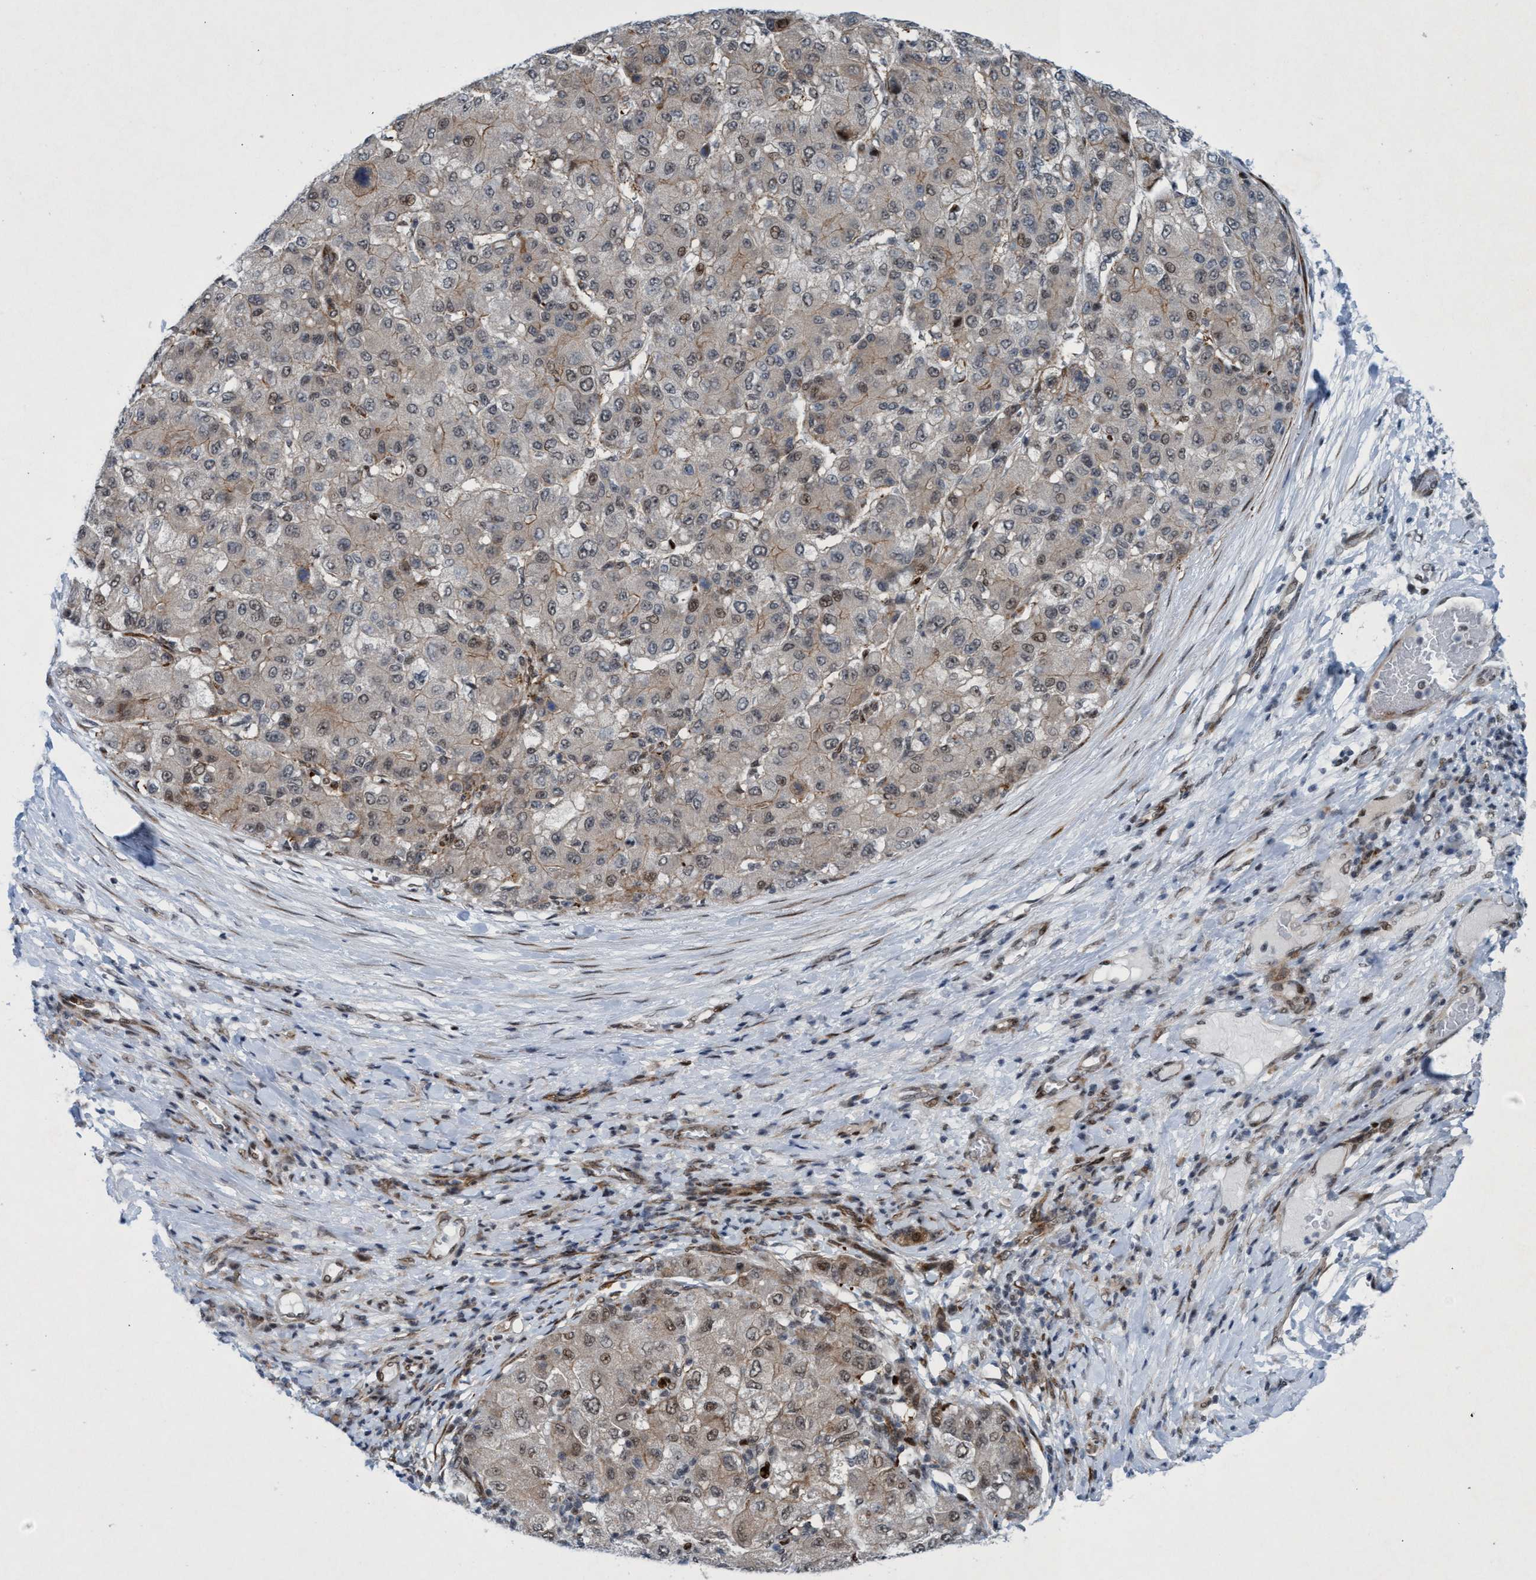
{"staining": {"intensity": "weak", "quantity": "<25%", "location": "cytoplasmic/membranous,nuclear"}, "tissue": "liver cancer", "cell_type": "Tumor cells", "image_type": "cancer", "snomed": [{"axis": "morphology", "description": "Carcinoma, Hepatocellular, NOS"}, {"axis": "topography", "description": "Liver"}], "caption": "The immunohistochemistry image has no significant expression in tumor cells of liver cancer tissue.", "gene": "CWC27", "patient": {"sex": "male", "age": 80}}